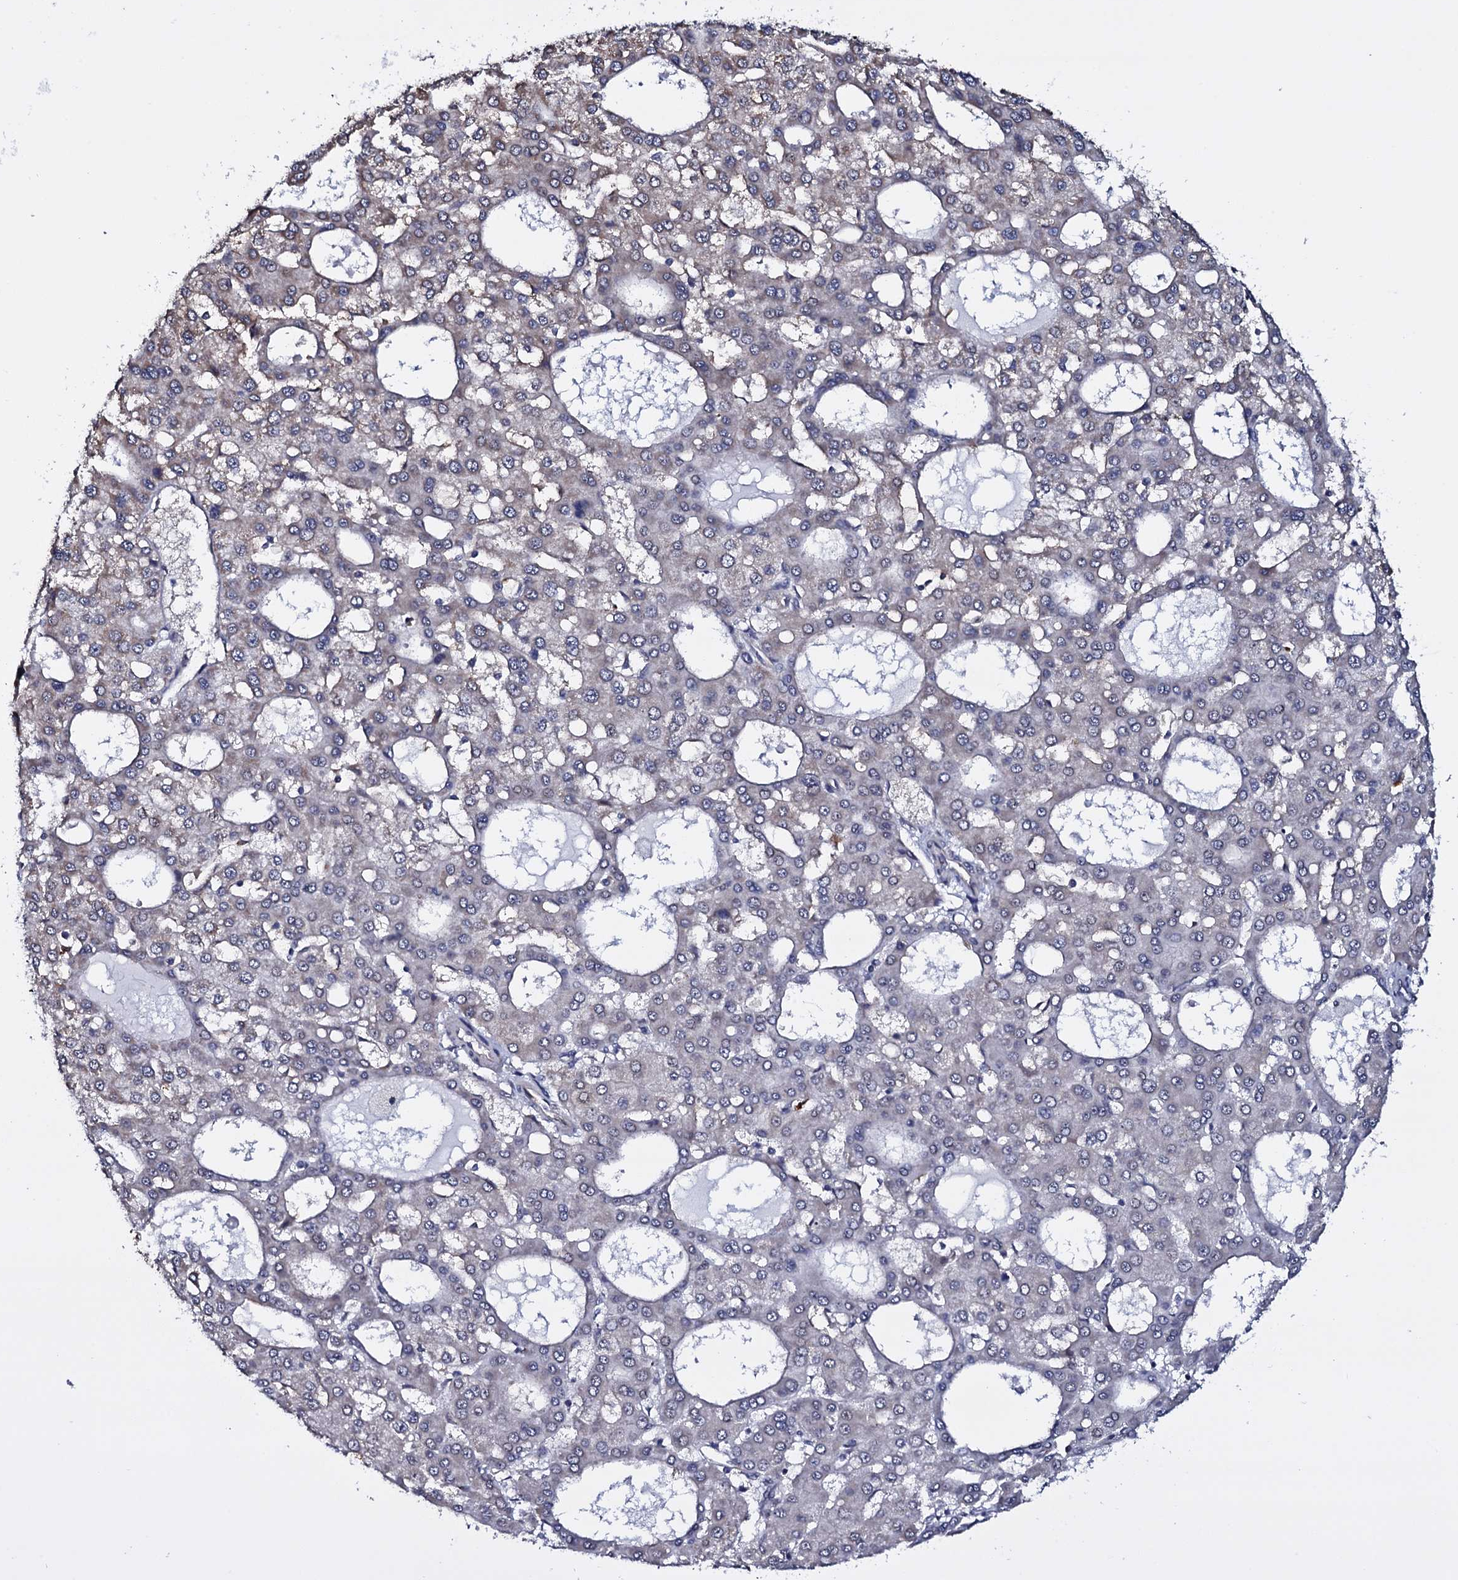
{"staining": {"intensity": "negative", "quantity": "none", "location": "none"}, "tissue": "liver cancer", "cell_type": "Tumor cells", "image_type": "cancer", "snomed": [{"axis": "morphology", "description": "Carcinoma, Hepatocellular, NOS"}, {"axis": "topography", "description": "Liver"}], "caption": "This is an immunohistochemistry micrograph of human liver cancer. There is no positivity in tumor cells.", "gene": "GAREM1", "patient": {"sex": "male", "age": 47}}